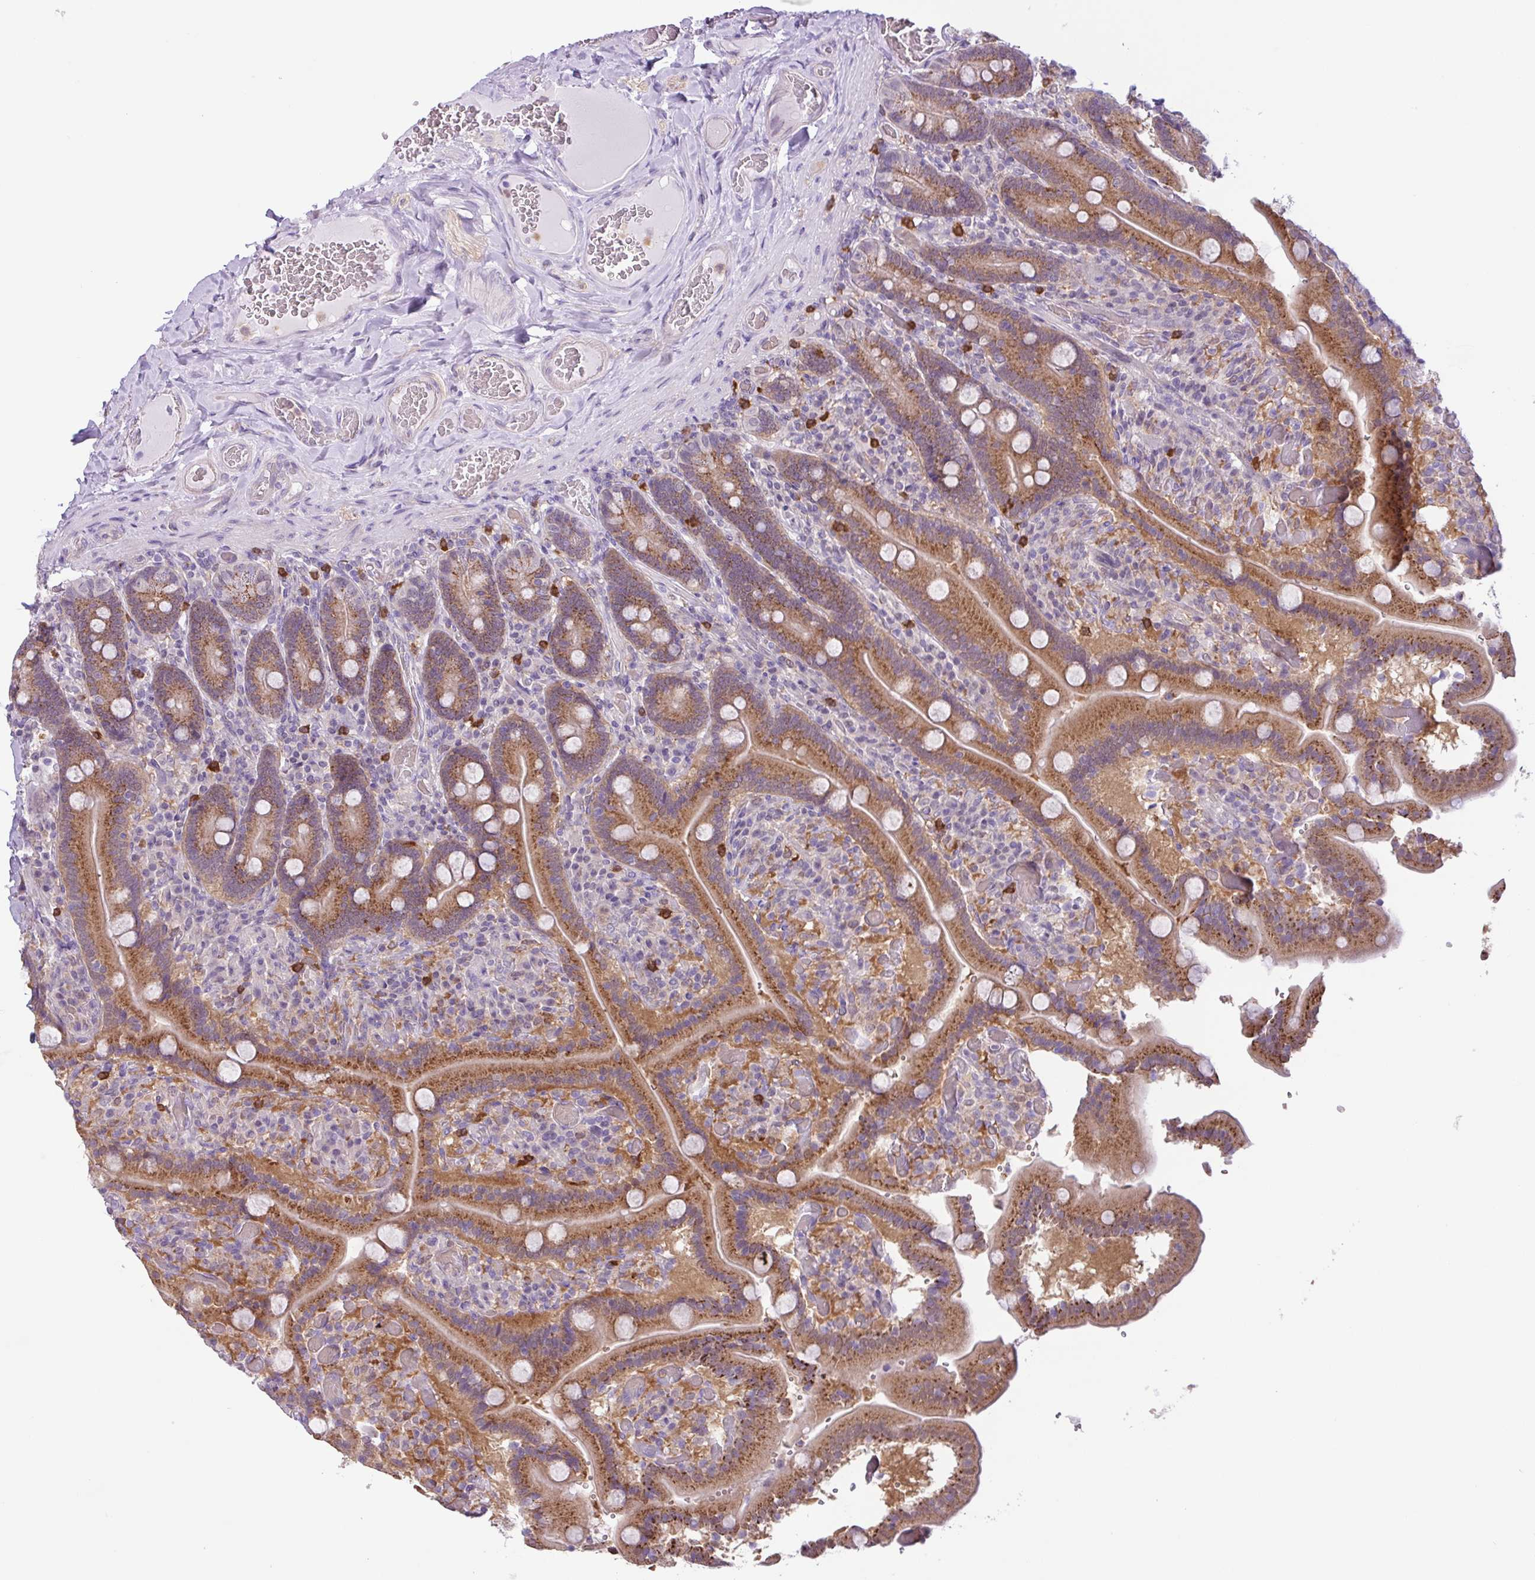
{"staining": {"intensity": "strong", "quantity": ">75%", "location": "cytoplasmic/membranous"}, "tissue": "duodenum", "cell_type": "Glandular cells", "image_type": "normal", "snomed": [{"axis": "morphology", "description": "Normal tissue, NOS"}, {"axis": "topography", "description": "Duodenum"}], "caption": "Brown immunohistochemical staining in benign human duodenum reveals strong cytoplasmic/membranous expression in about >75% of glandular cells. The staining is performed using DAB brown chromogen to label protein expression. The nuclei are counter-stained blue using hematoxylin.", "gene": "TONSL", "patient": {"sex": "female", "age": 62}}